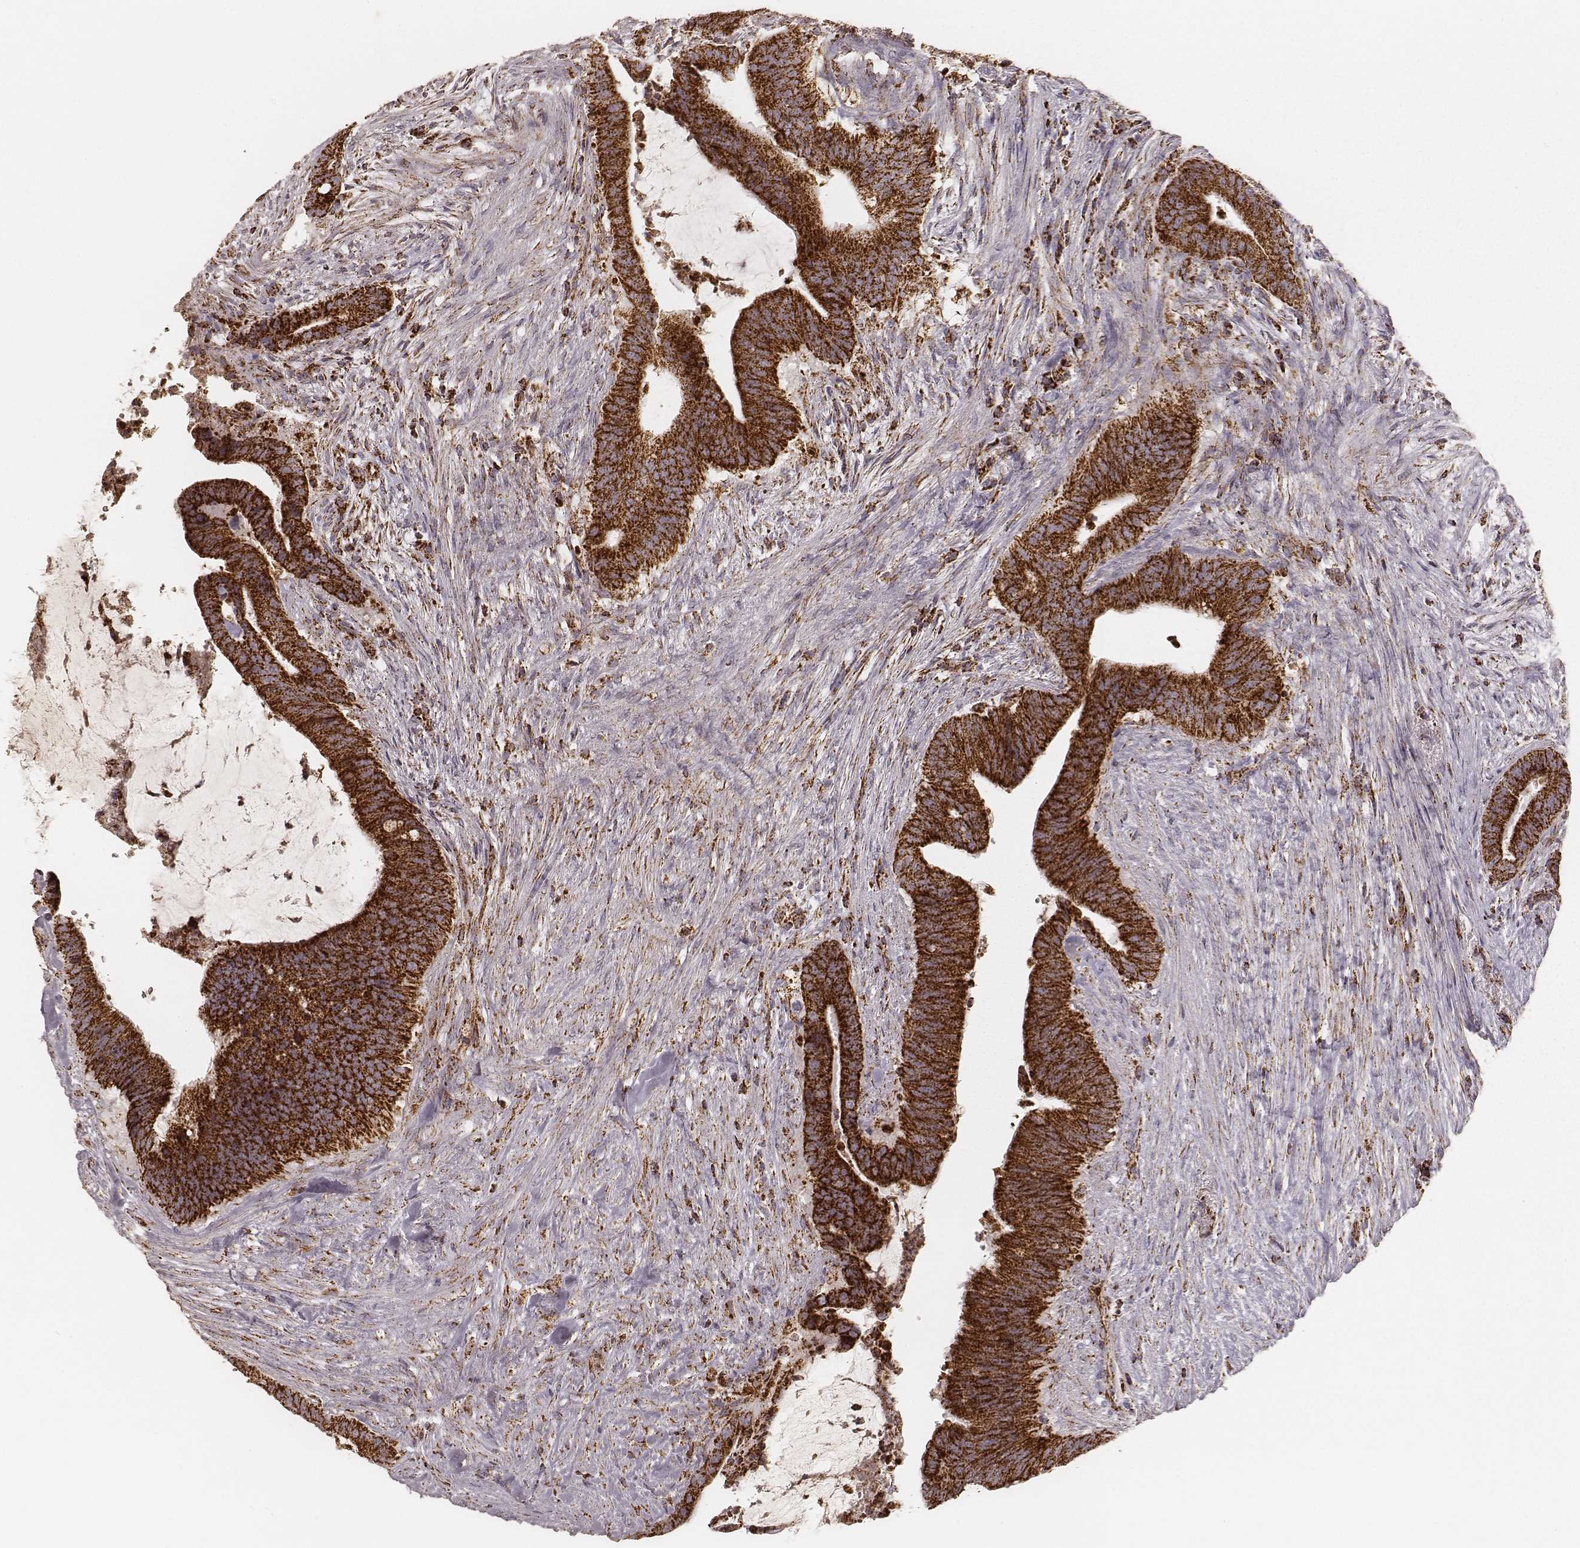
{"staining": {"intensity": "strong", "quantity": ">75%", "location": "cytoplasmic/membranous"}, "tissue": "colorectal cancer", "cell_type": "Tumor cells", "image_type": "cancer", "snomed": [{"axis": "morphology", "description": "Adenocarcinoma, NOS"}, {"axis": "topography", "description": "Colon"}], "caption": "Colorectal cancer stained with a brown dye displays strong cytoplasmic/membranous positive expression in about >75% of tumor cells.", "gene": "CS", "patient": {"sex": "female", "age": 43}}